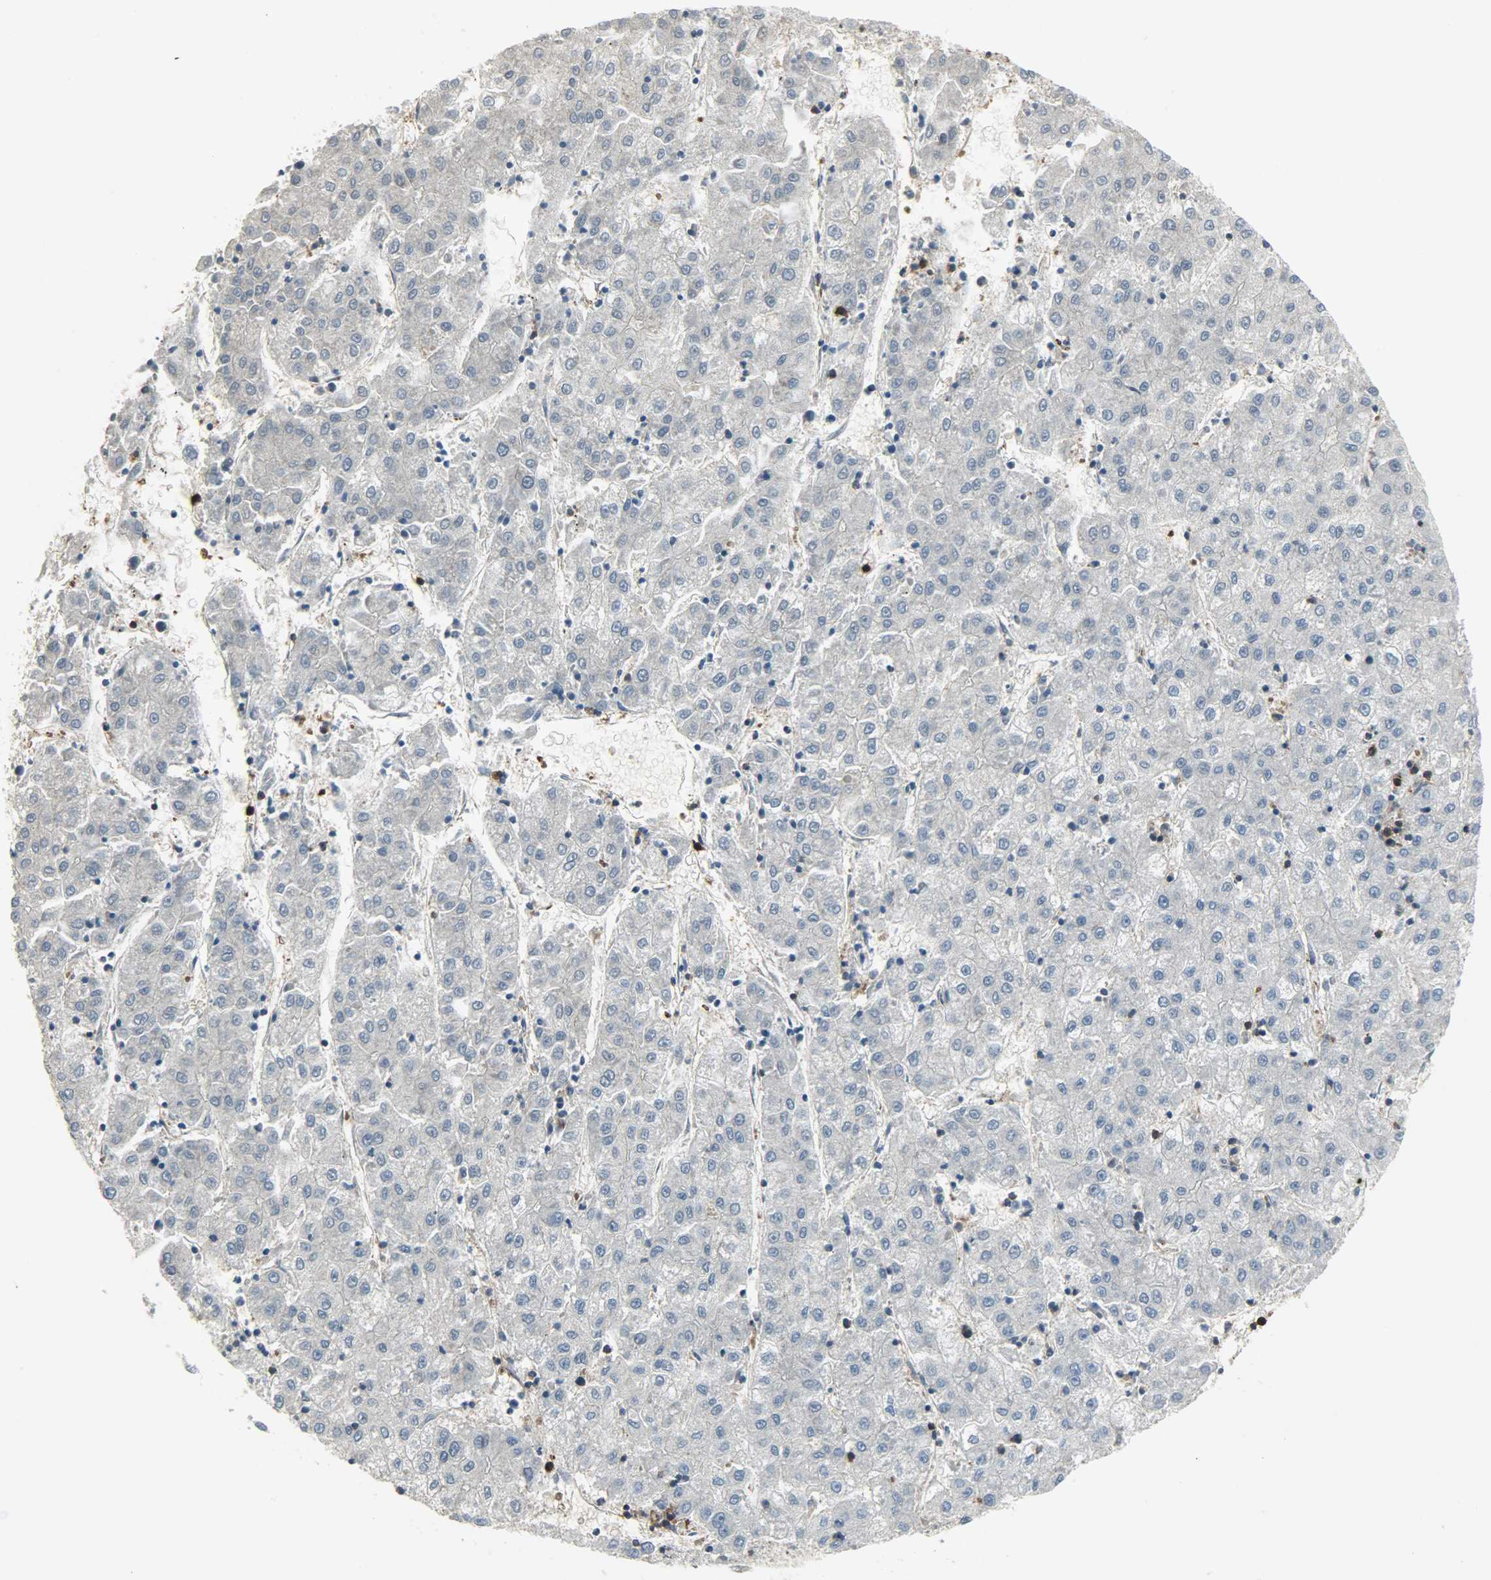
{"staining": {"intensity": "negative", "quantity": "none", "location": "none"}, "tissue": "liver cancer", "cell_type": "Tumor cells", "image_type": "cancer", "snomed": [{"axis": "morphology", "description": "Carcinoma, Hepatocellular, NOS"}, {"axis": "topography", "description": "Liver"}], "caption": "DAB immunohistochemical staining of liver hepatocellular carcinoma exhibits no significant expression in tumor cells.", "gene": "LDHB", "patient": {"sex": "male", "age": 72}}